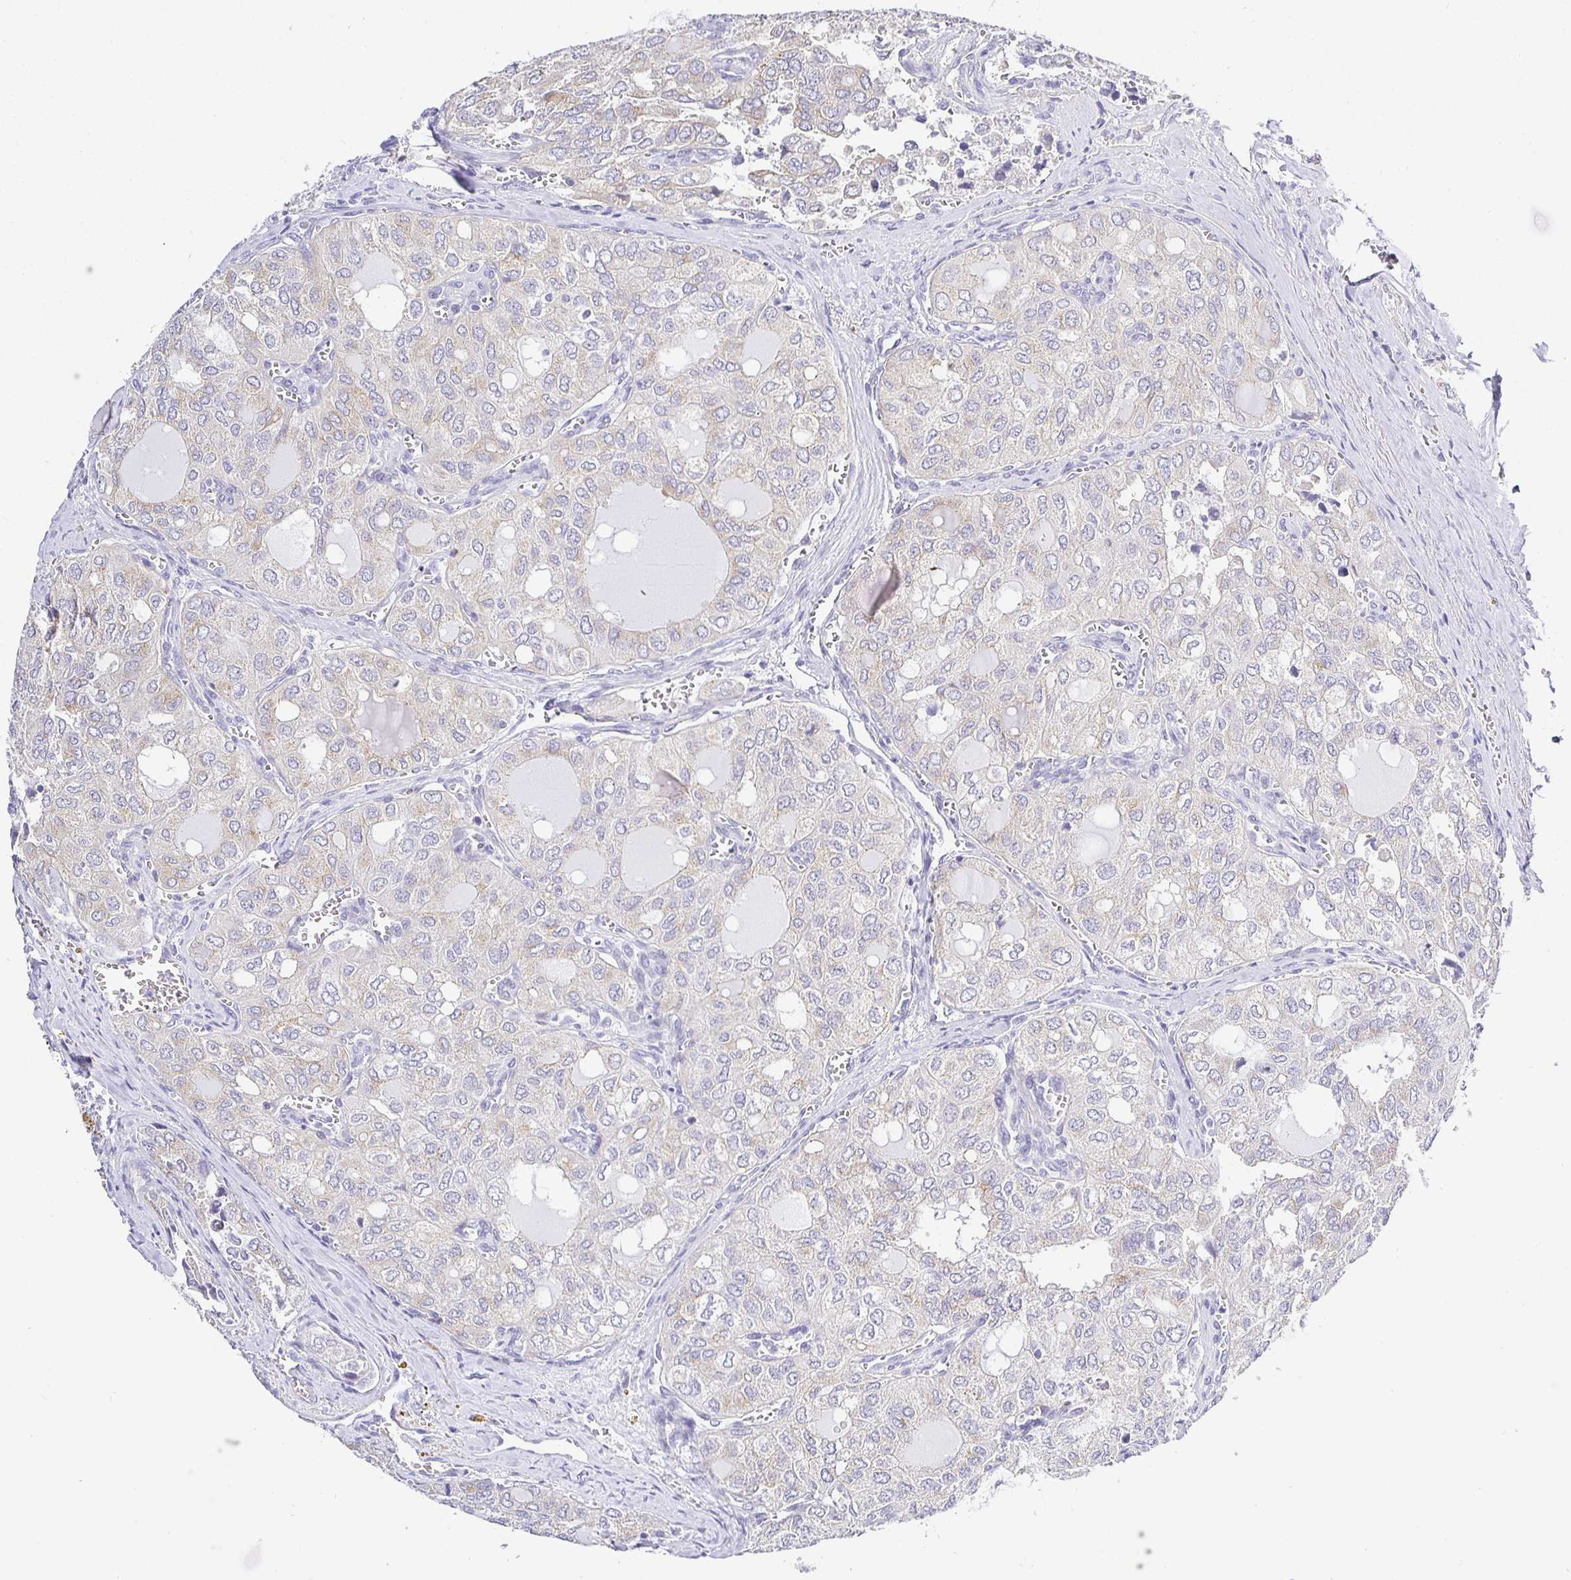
{"staining": {"intensity": "weak", "quantity": "<25%", "location": "cytoplasmic/membranous"}, "tissue": "thyroid cancer", "cell_type": "Tumor cells", "image_type": "cancer", "snomed": [{"axis": "morphology", "description": "Follicular adenoma carcinoma, NOS"}, {"axis": "topography", "description": "Thyroid gland"}], "caption": "Tumor cells are negative for protein expression in human follicular adenoma carcinoma (thyroid).", "gene": "OPALIN", "patient": {"sex": "male", "age": 75}}